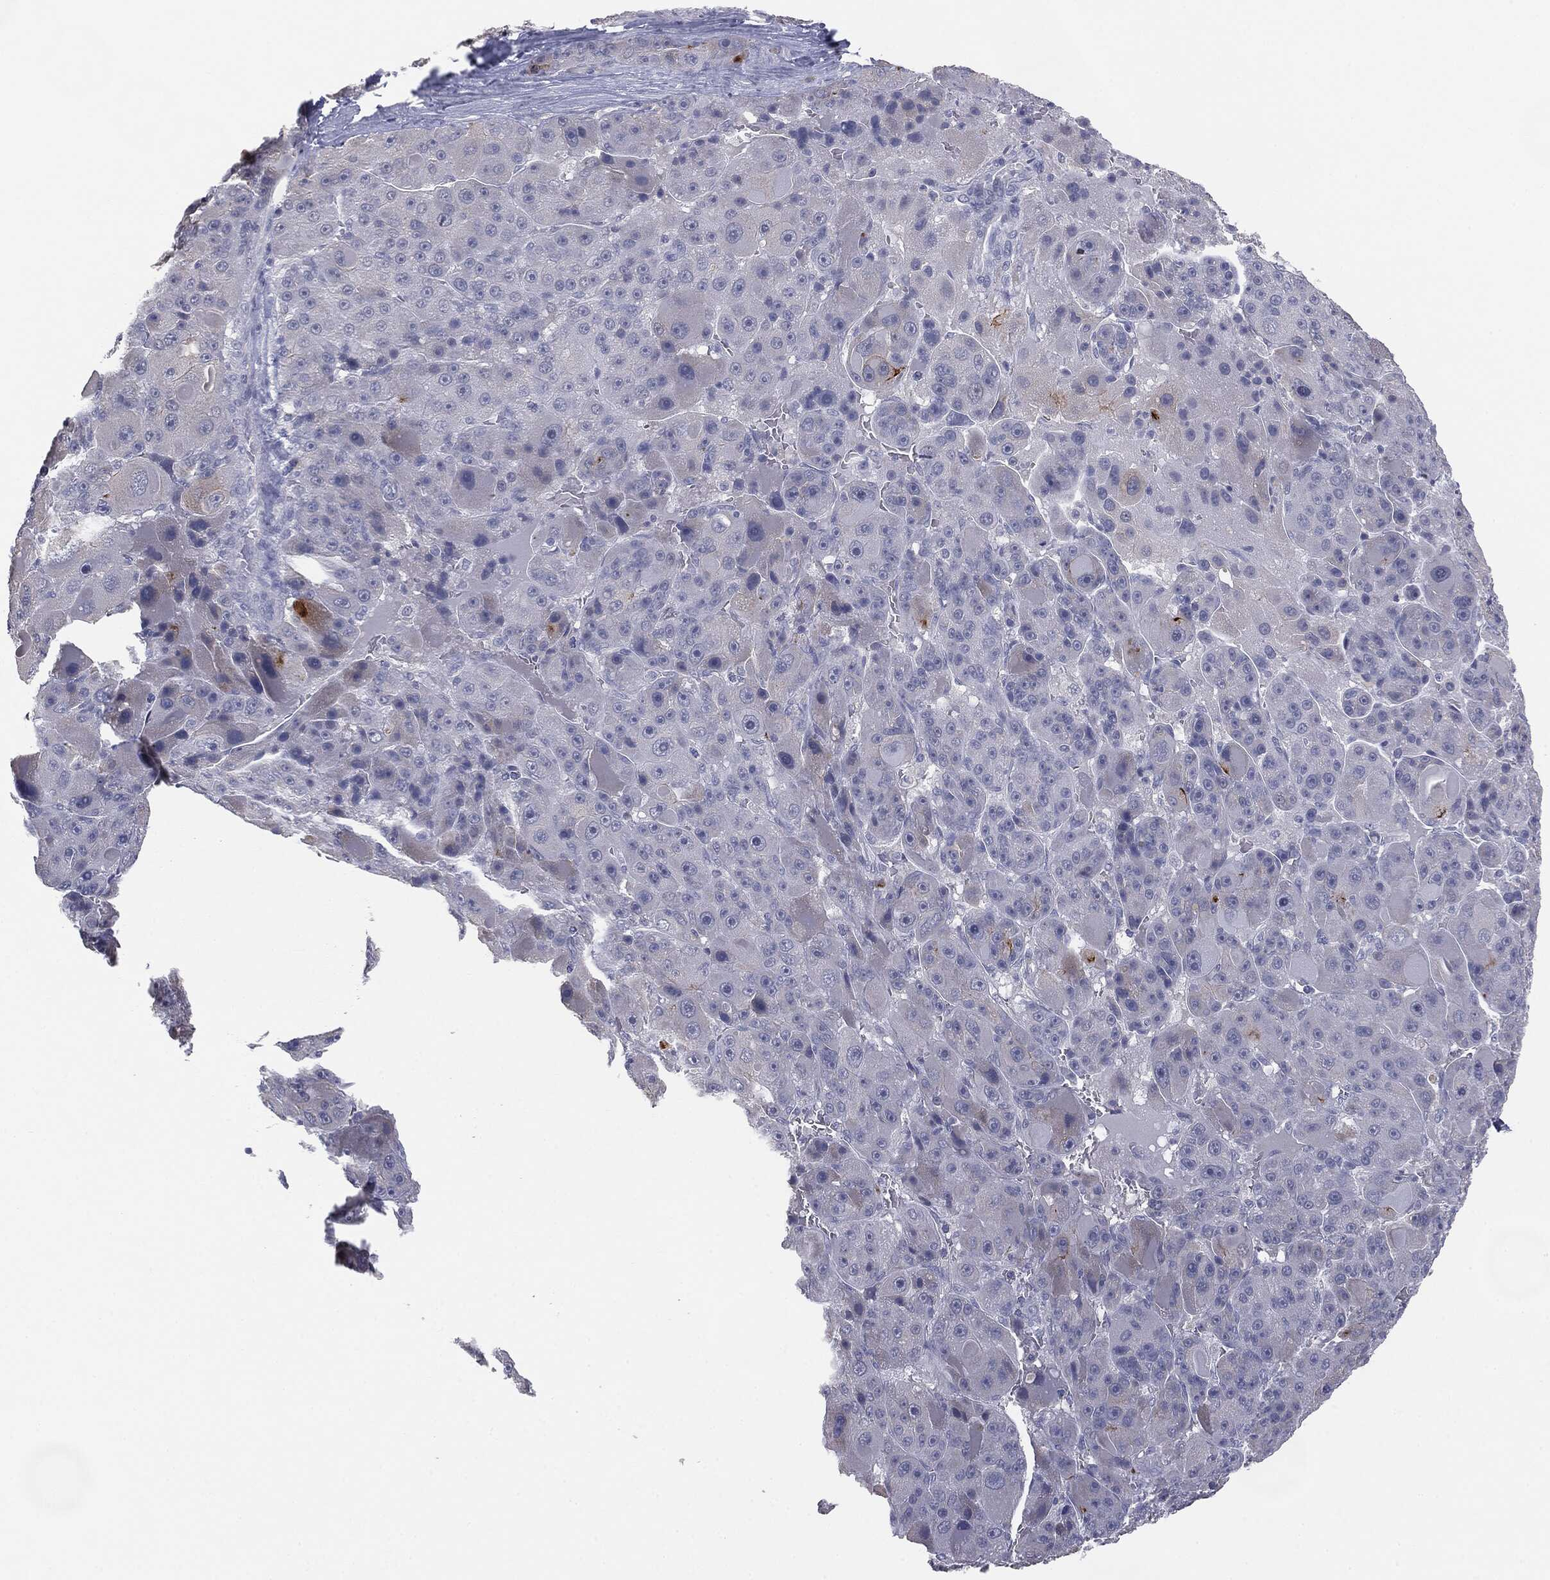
{"staining": {"intensity": "strong", "quantity": "<25%", "location": "cytoplasmic/membranous"}, "tissue": "liver cancer", "cell_type": "Tumor cells", "image_type": "cancer", "snomed": [{"axis": "morphology", "description": "Carcinoma, Hepatocellular, NOS"}, {"axis": "topography", "description": "Liver"}], "caption": "Human hepatocellular carcinoma (liver) stained with a protein marker displays strong staining in tumor cells.", "gene": "MUC1", "patient": {"sex": "male", "age": 76}}